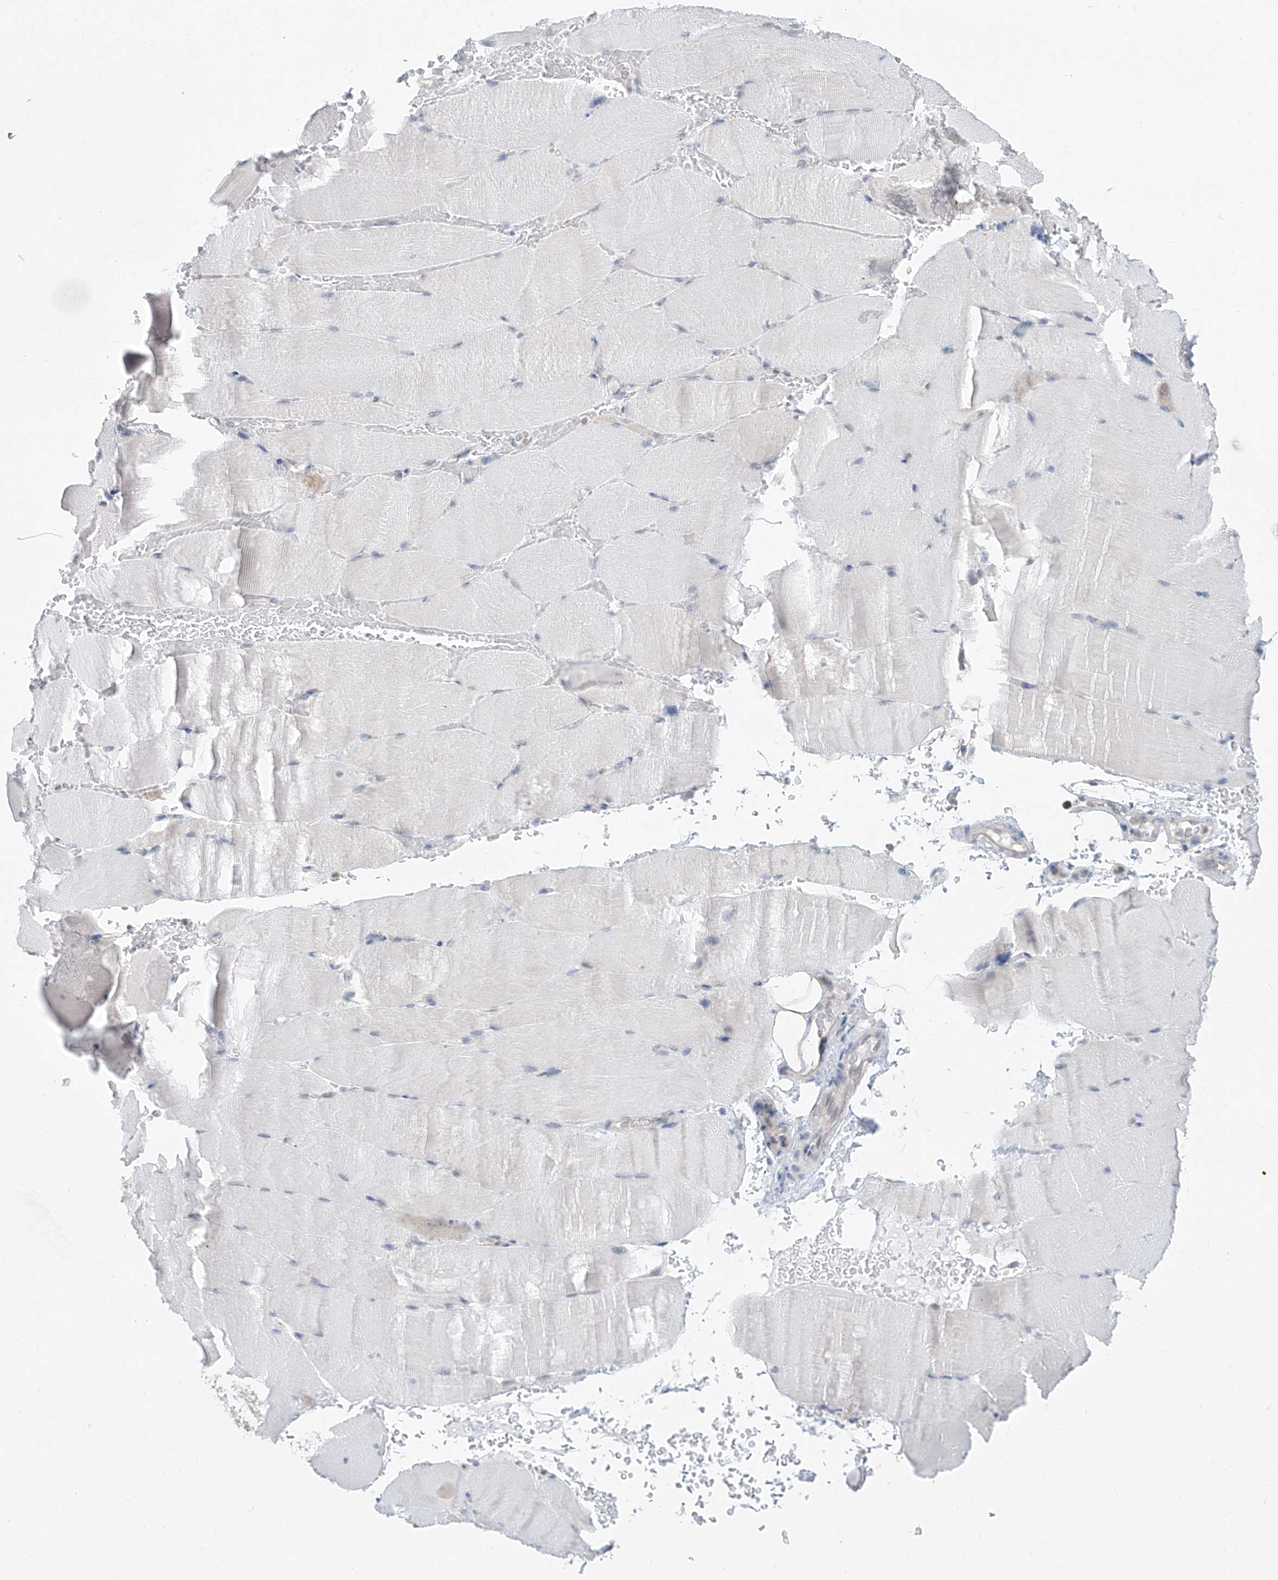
{"staining": {"intensity": "negative", "quantity": "none", "location": "none"}, "tissue": "skeletal muscle", "cell_type": "Myocytes", "image_type": "normal", "snomed": [{"axis": "morphology", "description": "Normal tissue, NOS"}, {"axis": "topography", "description": "Skeletal muscle"}, {"axis": "topography", "description": "Parathyroid gland"}], "caption": "The histopathology image exhibits no significant positivity in myocytes of skeletal muscle.", "gene": "KCNK10", "patient": {"sex": "female", "age": 37}}